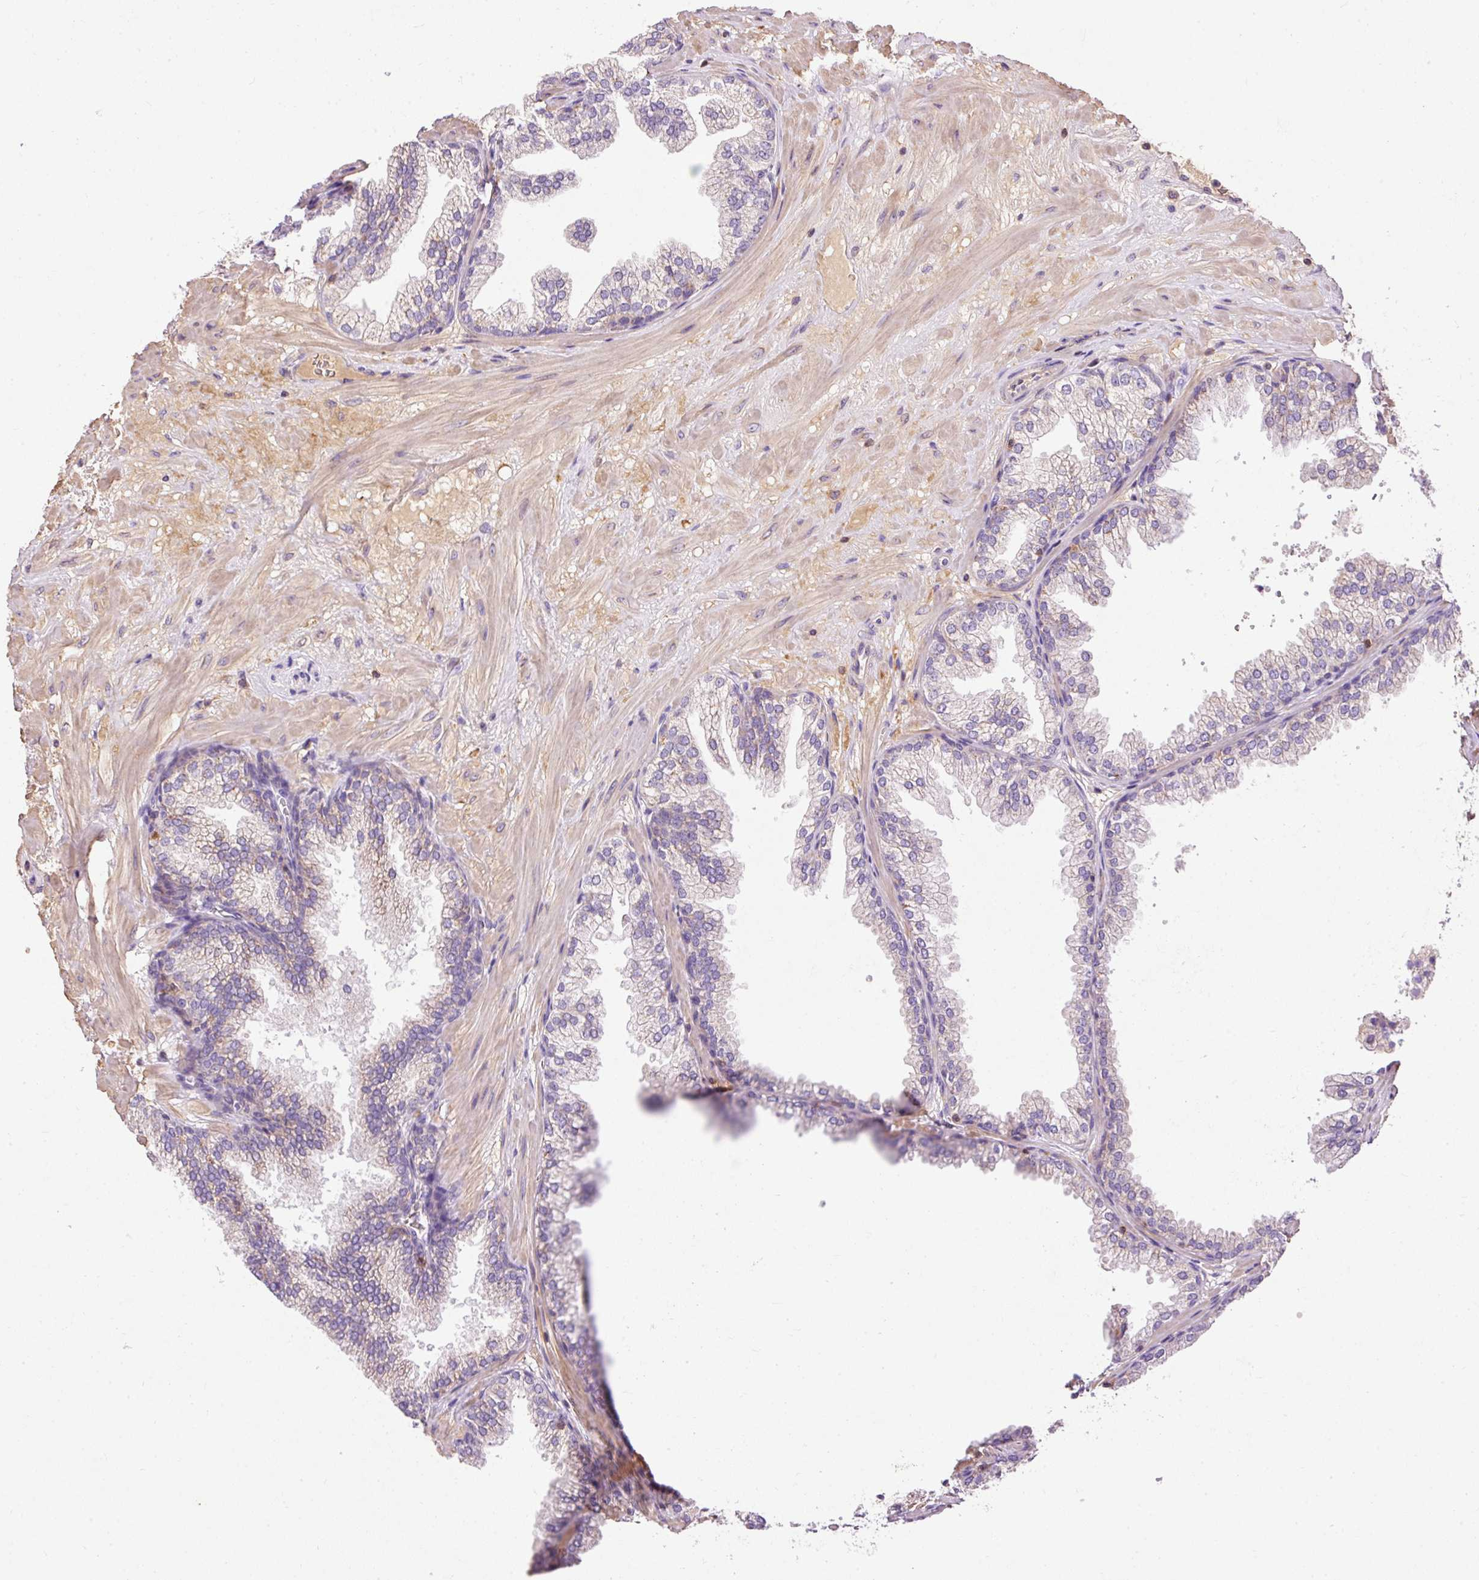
{"staining": {"intensity": "negative", "quantity": "none", "location": "none"}, "tissue": "prostate", "cell_type": "Glandular cells", "image_type": "normal", "snomed": [{"axis": "morphology", "description": "Normal tissue, NOS"}, {"axis": "topography", "description": "Prostate"}], "caption": "Glandular cells are negative for protein expression in unremarkable human prostate. The staining was performed using DAB to visualize the protein expression in brown, while the nuclei were stained in blue with hematoxylin (Magnification: 20x).", "gene": "IMMT", "patient": {"sex": "male", "age": 37}}